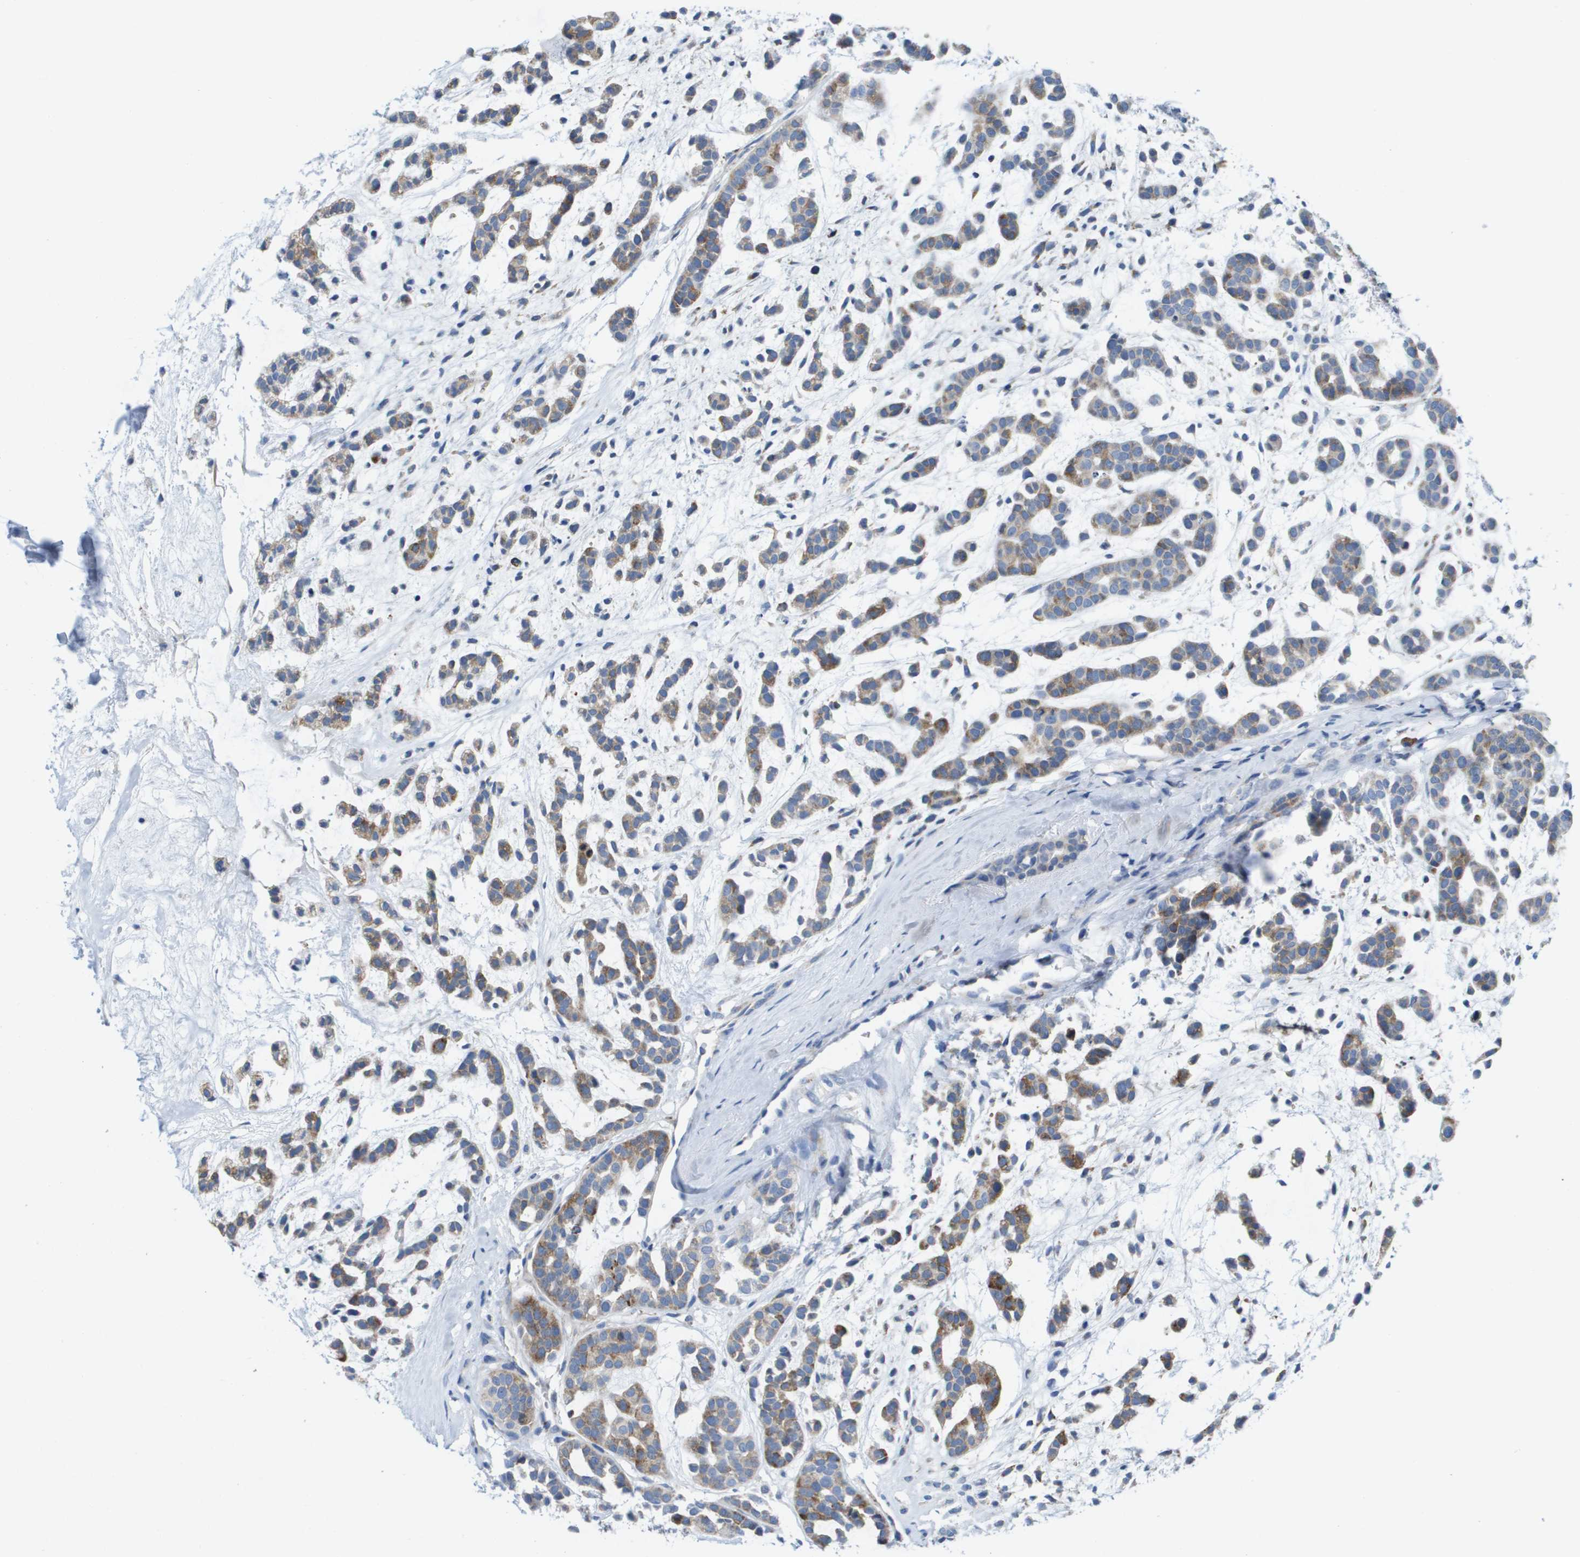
{"staining": {"intensity": "moderate", "quantity": ">75%", "location": "cytoplasmic/membranous"}, "tissue": "head and neck cancer", "cell_type": "Tumor cells", "image_type": "cancer", "snomed": [{"axis": "morphology", "description": "Adenocarcinoma, NOS"}, {"axis": "morphology", "description": "Adenoma, NOS"}, {"axis": "topography", "description": "Head-Neck"}], "caption": "Immunohistochemistry (IHC) staining of adenoma (head and neck), which reveals medium levels of moderate cytoplasmic/membranous staining in approximately >75% of tumor cells indicating moderate cytoplasmic/membranous protein expression. The staining was performed using DAB (3,3'-diaminobenzidine) (brown) for protein detection and nuclei were counterstained in hematoxylin (blue).", "gene": "CD3G", "patient": {"sex": "female", "age": 55}}